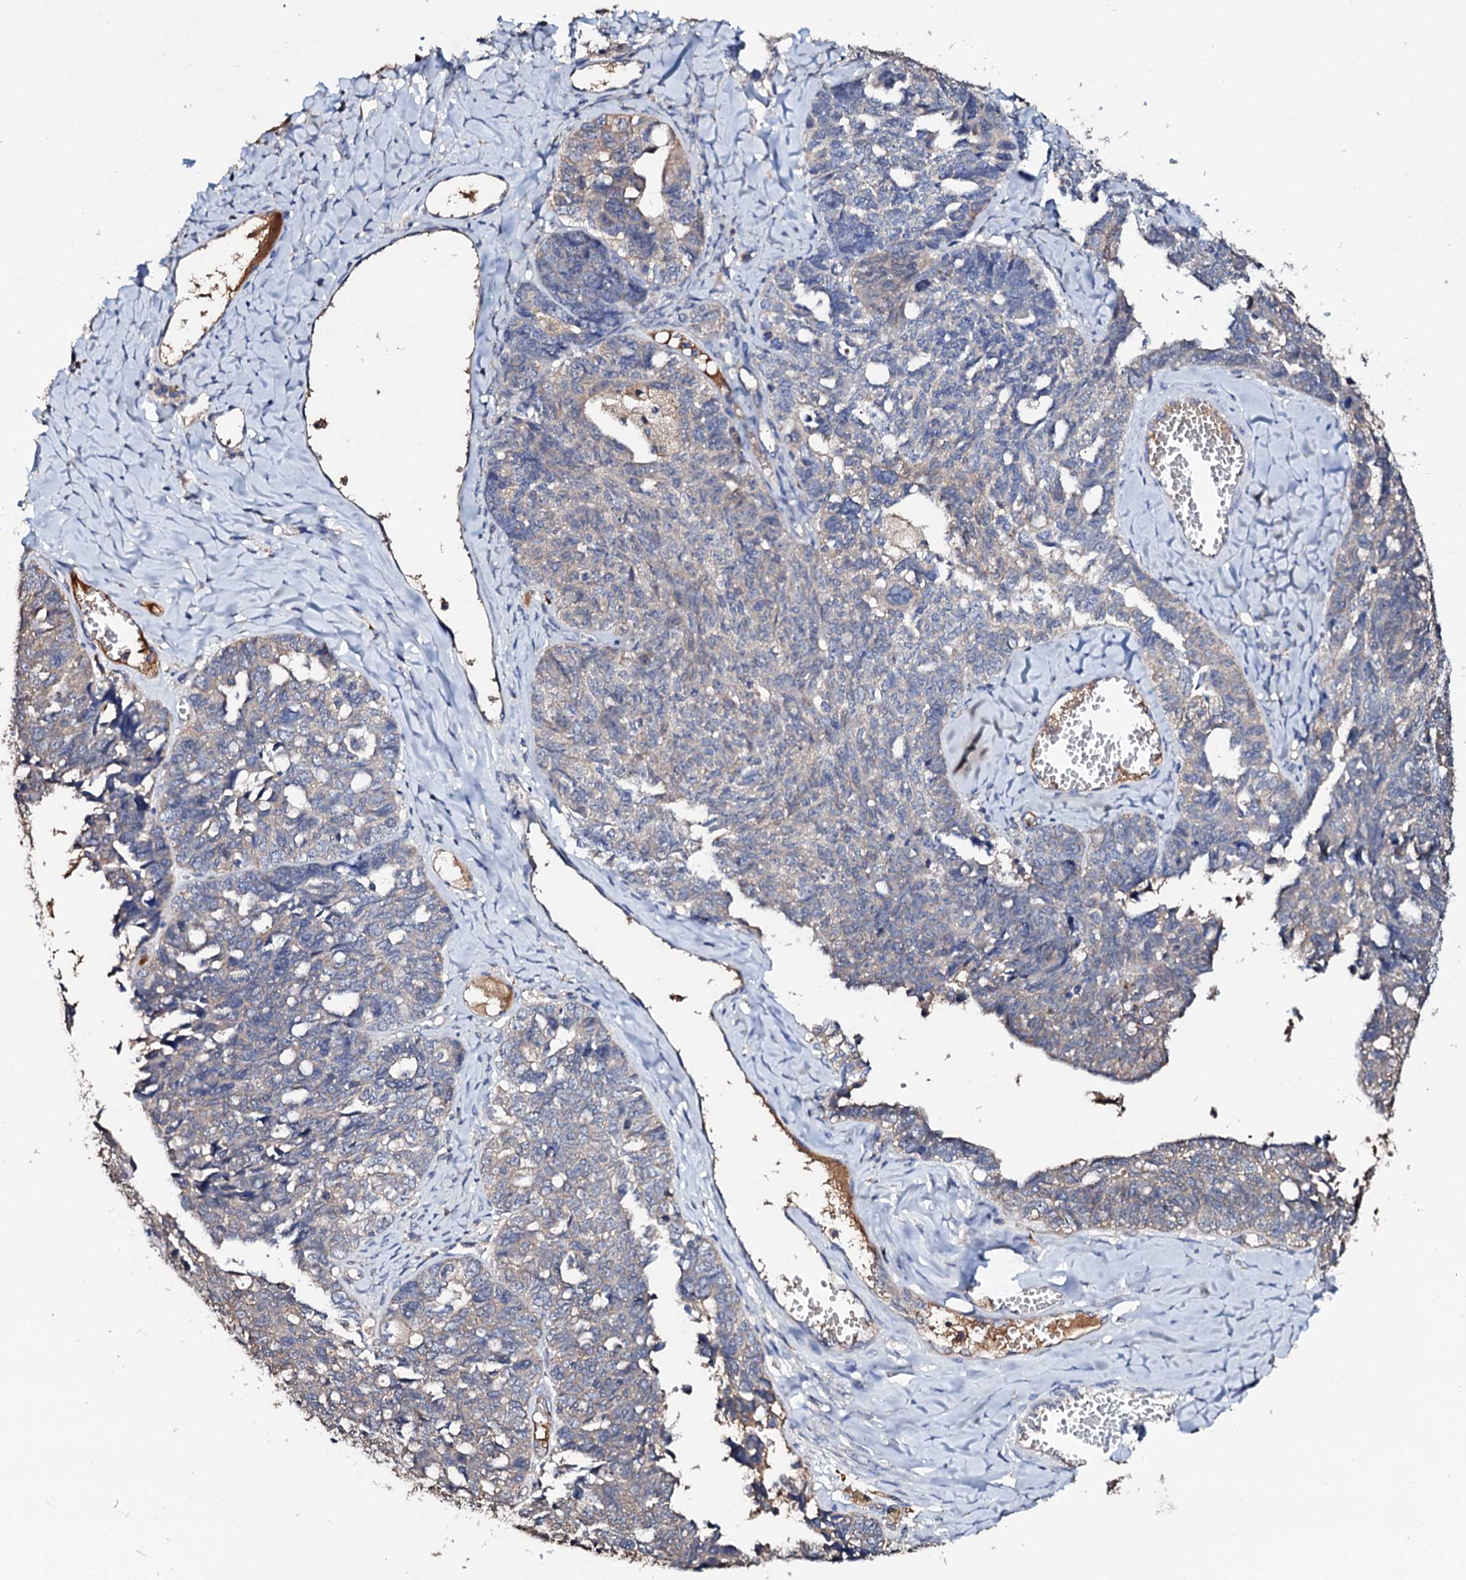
{"staining": {"intensity": "negative", "quantity": "none", "location": "none"}, "tissue": "ovarian cancer", "cell_type": "Tumor cells", "image_type": "cancer", "snomed": [{"axis": "morphology", "description": "Cystadenocarcinoma, serous, NOS"}, {"axis": "topography", "description": "Ovary"}], "caption": "Immunohistochemical staining of ovarian cancer displays no significant positivity in tumor cells.", "gene": "TCAF2", "patient": {"sex": "female", "age": 79}}